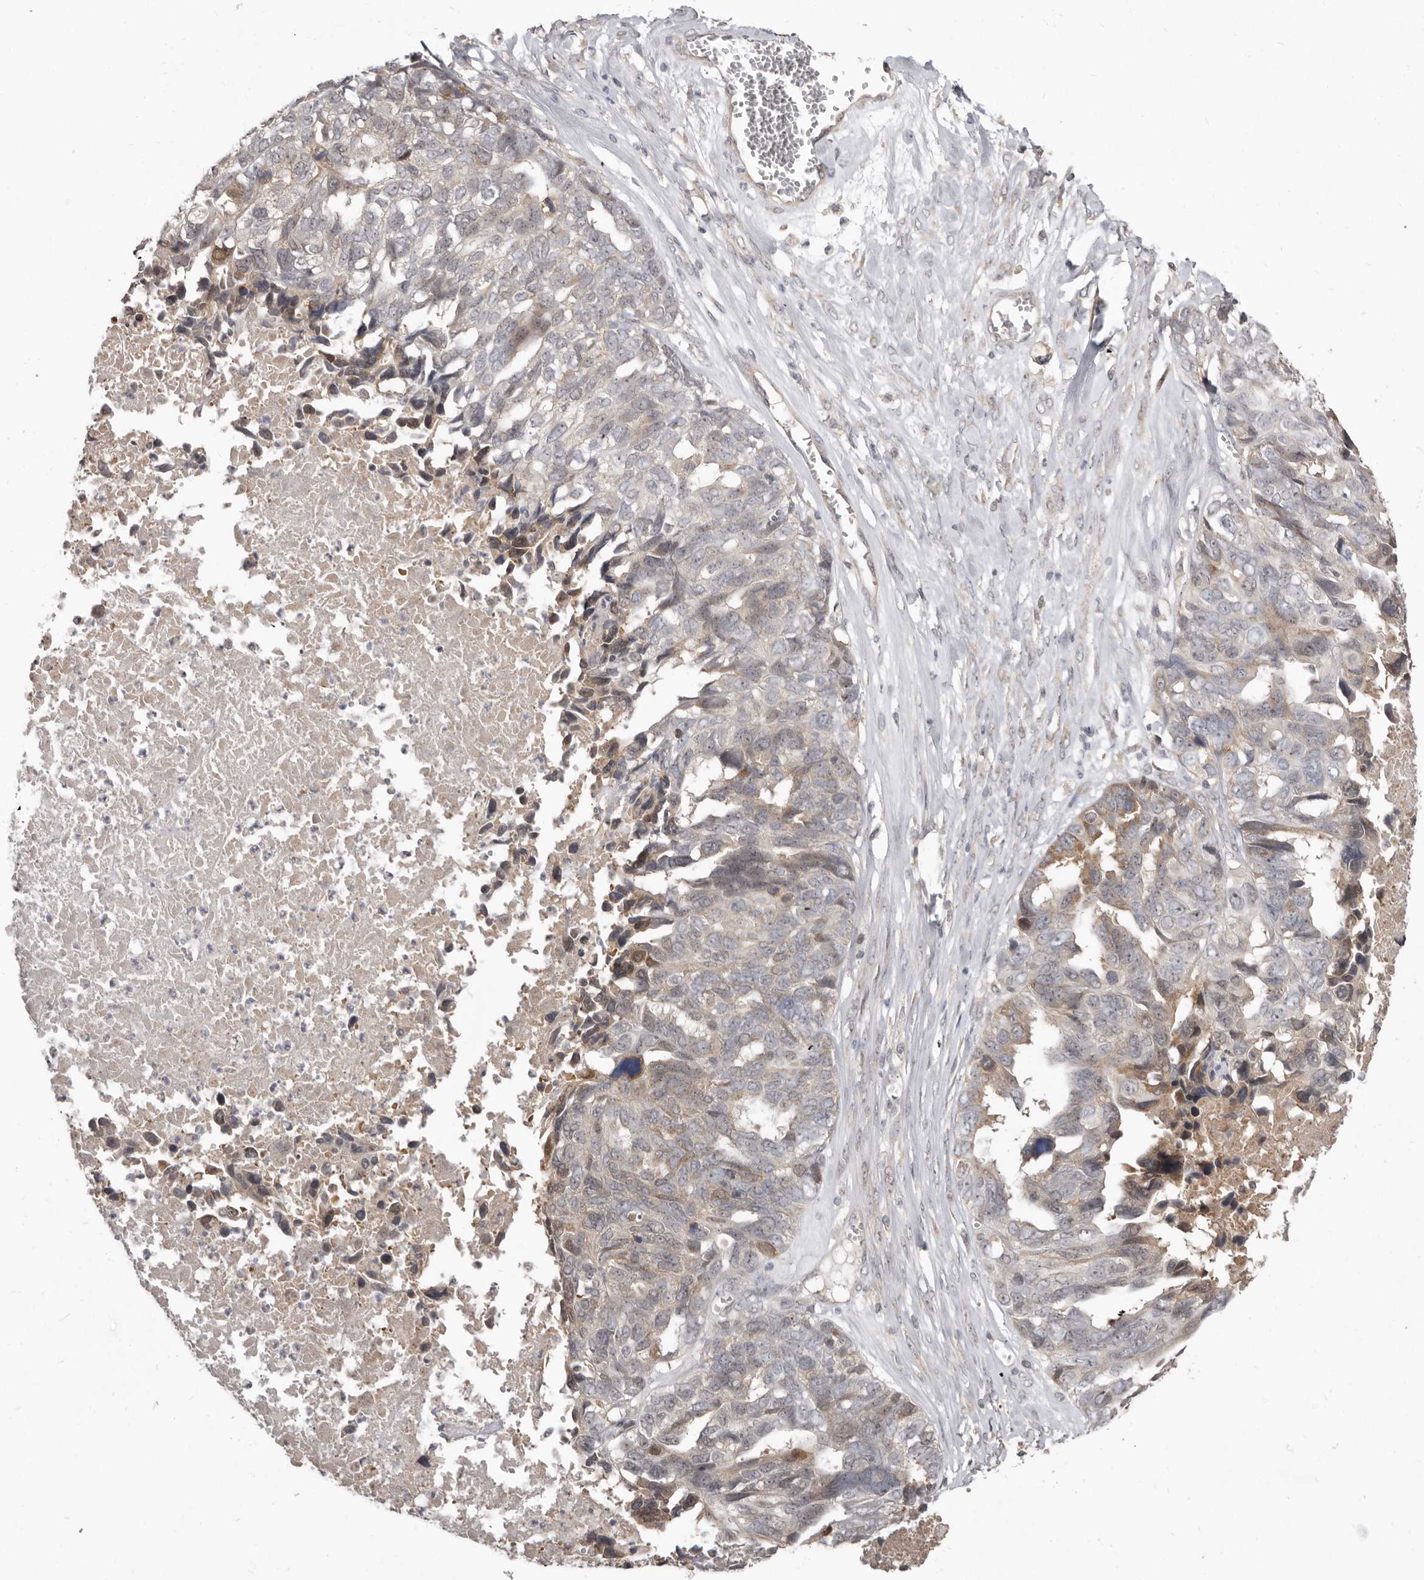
{"staining": {"intensity": "weak", "quantity": "<25%", "location": "cytoplasmic/membranous"}, "tissue": "ovarian cancer", "cell_type": "Tumor cells", "image_type": "cancer", "snomed": [{"axis": "morphology", "description": "Cystadenocarcinoma, serous, NOS"}, {"axis": "topography", "description": "Ovary"}], "caption": "Tumor cells are negative for brown protein staining in ovarian serous cystadenocarcinoma.", "gene": "BAD", "patient": {"sex": "female", "age": 79}}